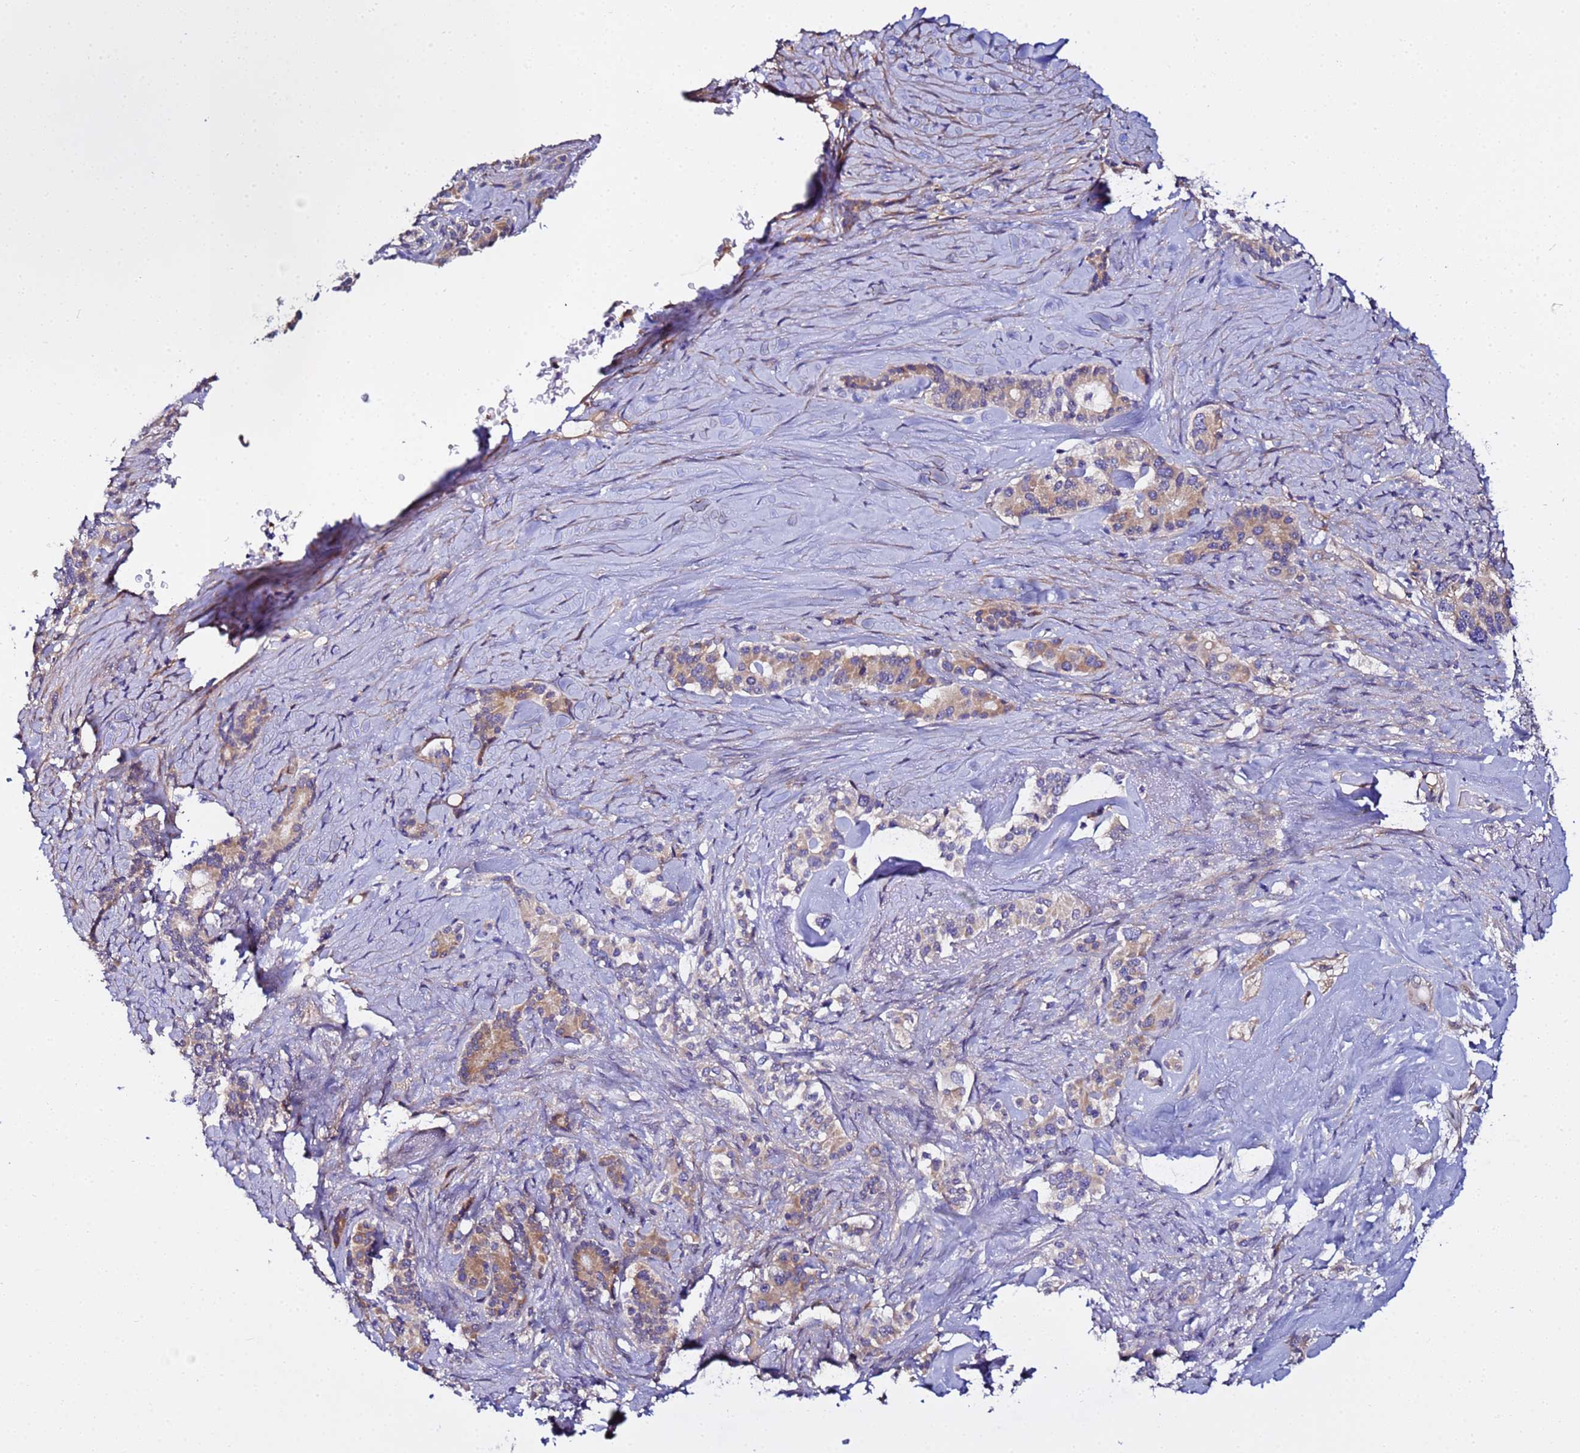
{"staining": {"intensity": "moderate", "quantity": "25%-75%", "location": "cytoplasmic/membranous"}, "tissue": "pancreatic cancer", "cell_type": "Tumor cells", "image_type": "cancer", "snomed": [{"axis": "morphology", "description": "Adenocarcinoma, NOS"}, {"axis": "topography", "description": "Pancreas"}], "caption": "Immunohistochemistry (IHC) (DAB (3,3'-diaminobenzidine)) staining of human pancreatic cancer shows moderate cytoplasmic/membranous protein staining in about 25%-75% of tumor cells. (Brightfield microscopy of DAB IHC at high magnification).", "gene": "JRKL", "patient": {"sex": "female", "age": 74}}